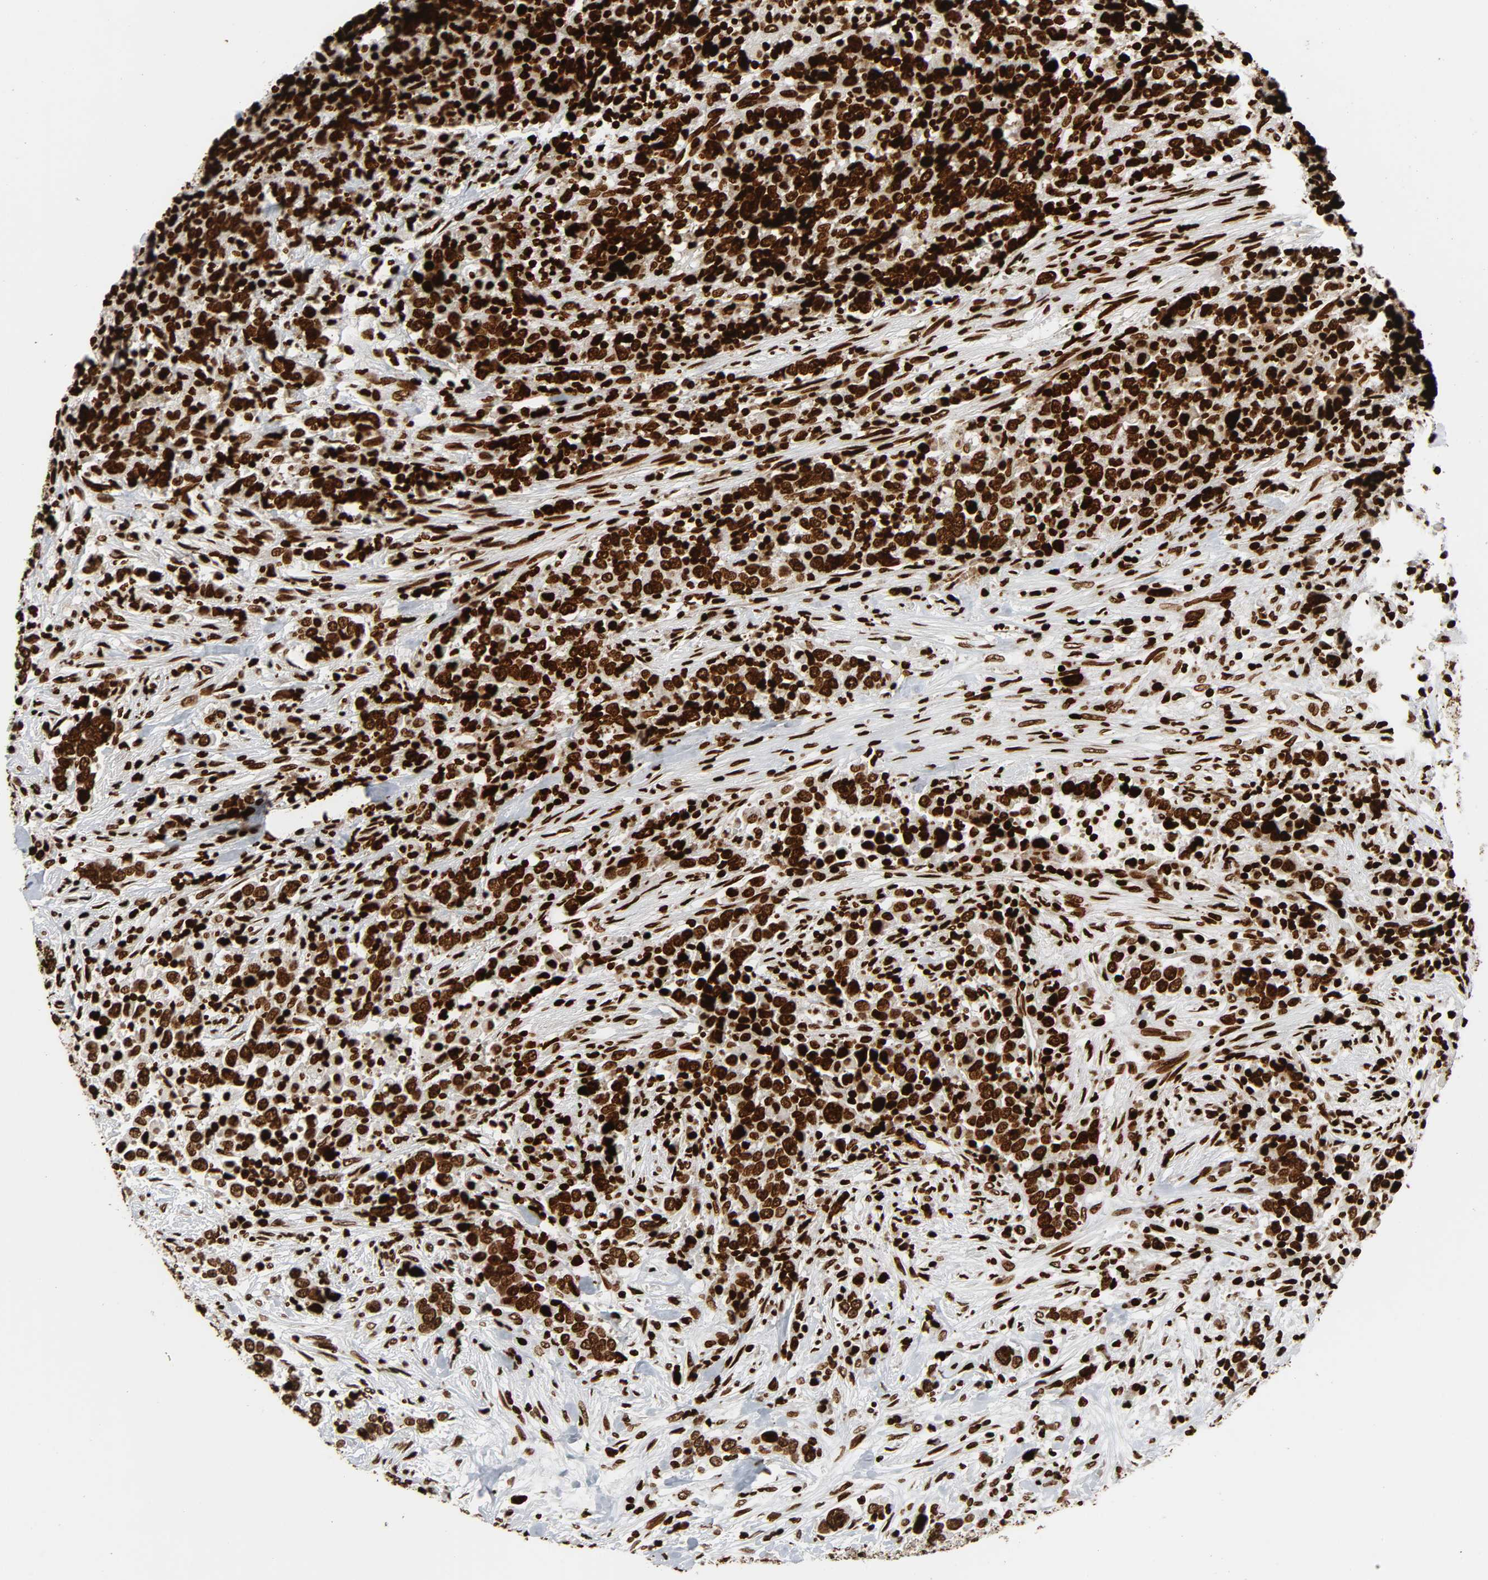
{"staining": {"intensity": "strong", "quantity": ">75%", "location": "nuclear"}, "tissue": "urothelial cancer", "cell_type": "Tumor cells", "image_type": "cancer", "snomed": [{"axis": "morphology", "description": "Urothelial carcinoma, High grade"}, {"axis": "topography", "description": "Urinary bladder"}], "caption": "High-grade urothelial carcinoma stained with a protein marker demonstrates strong staining in tumor cells.", "gene": "RXRA", "patient": {"sex": "male", "age": 61}}